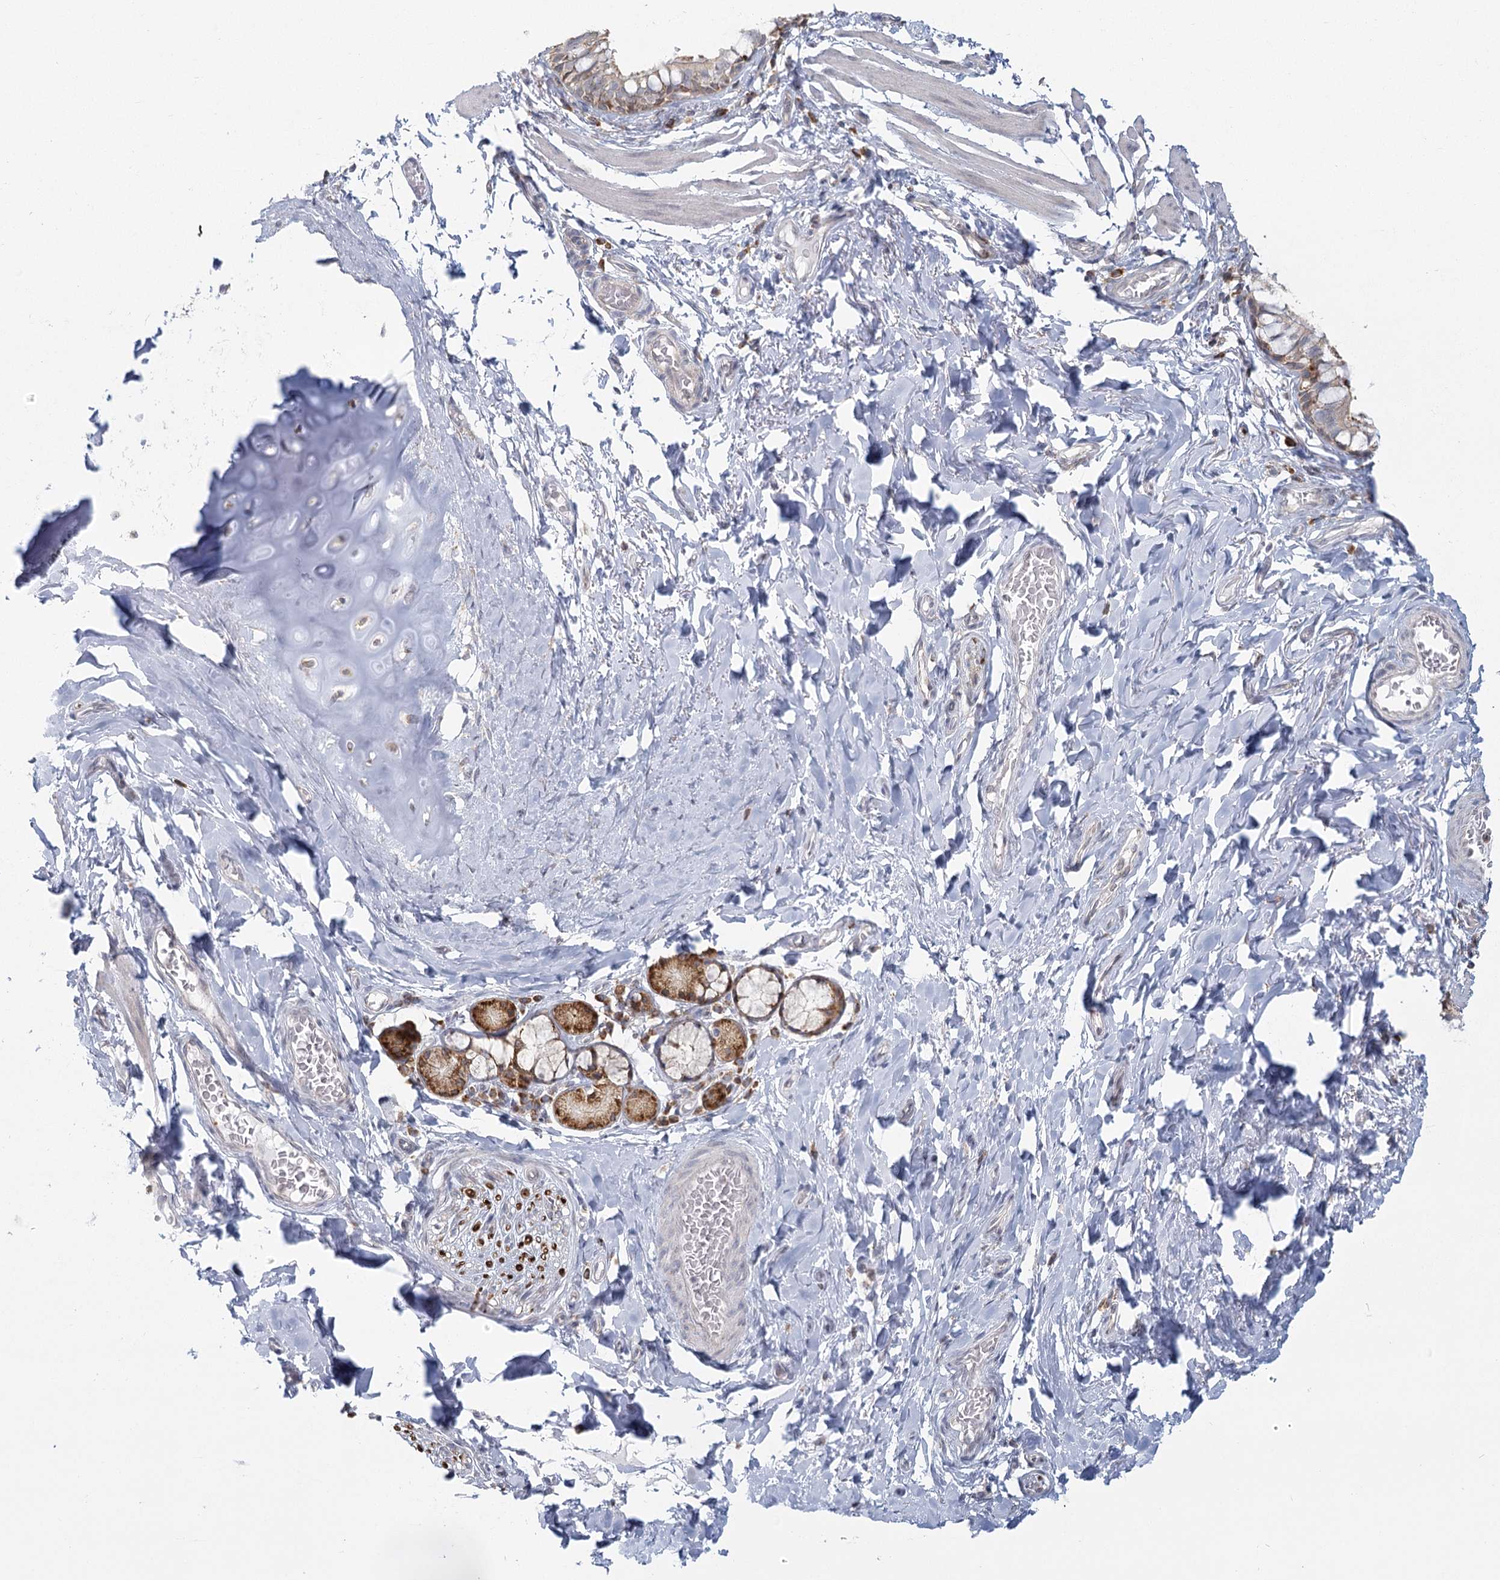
{"staining": {"intensity": "weak", "quantity": ">75%", "location": "cytoplasmic/membranous"}, "tissue": "bronchus", "cell_type": "Respiratory epithelial cells", "image_type": "normal", "snomed": [{"axis": "morphology", "description": "Normal tissue, NOS"}, {"axis": "topography", "description": "Cartilage tissue"}, {"axis": "topography", "description": "Bronchus"}], "caption": "Immunohistochemistry (DAB) staining of benign human bronchus displays weak cytoplasmic/membranous protein positivity in about >75% of respiratory epithelial cells.", "gene": "LACTB", "patient": {"sex": "female", "age": 36}}